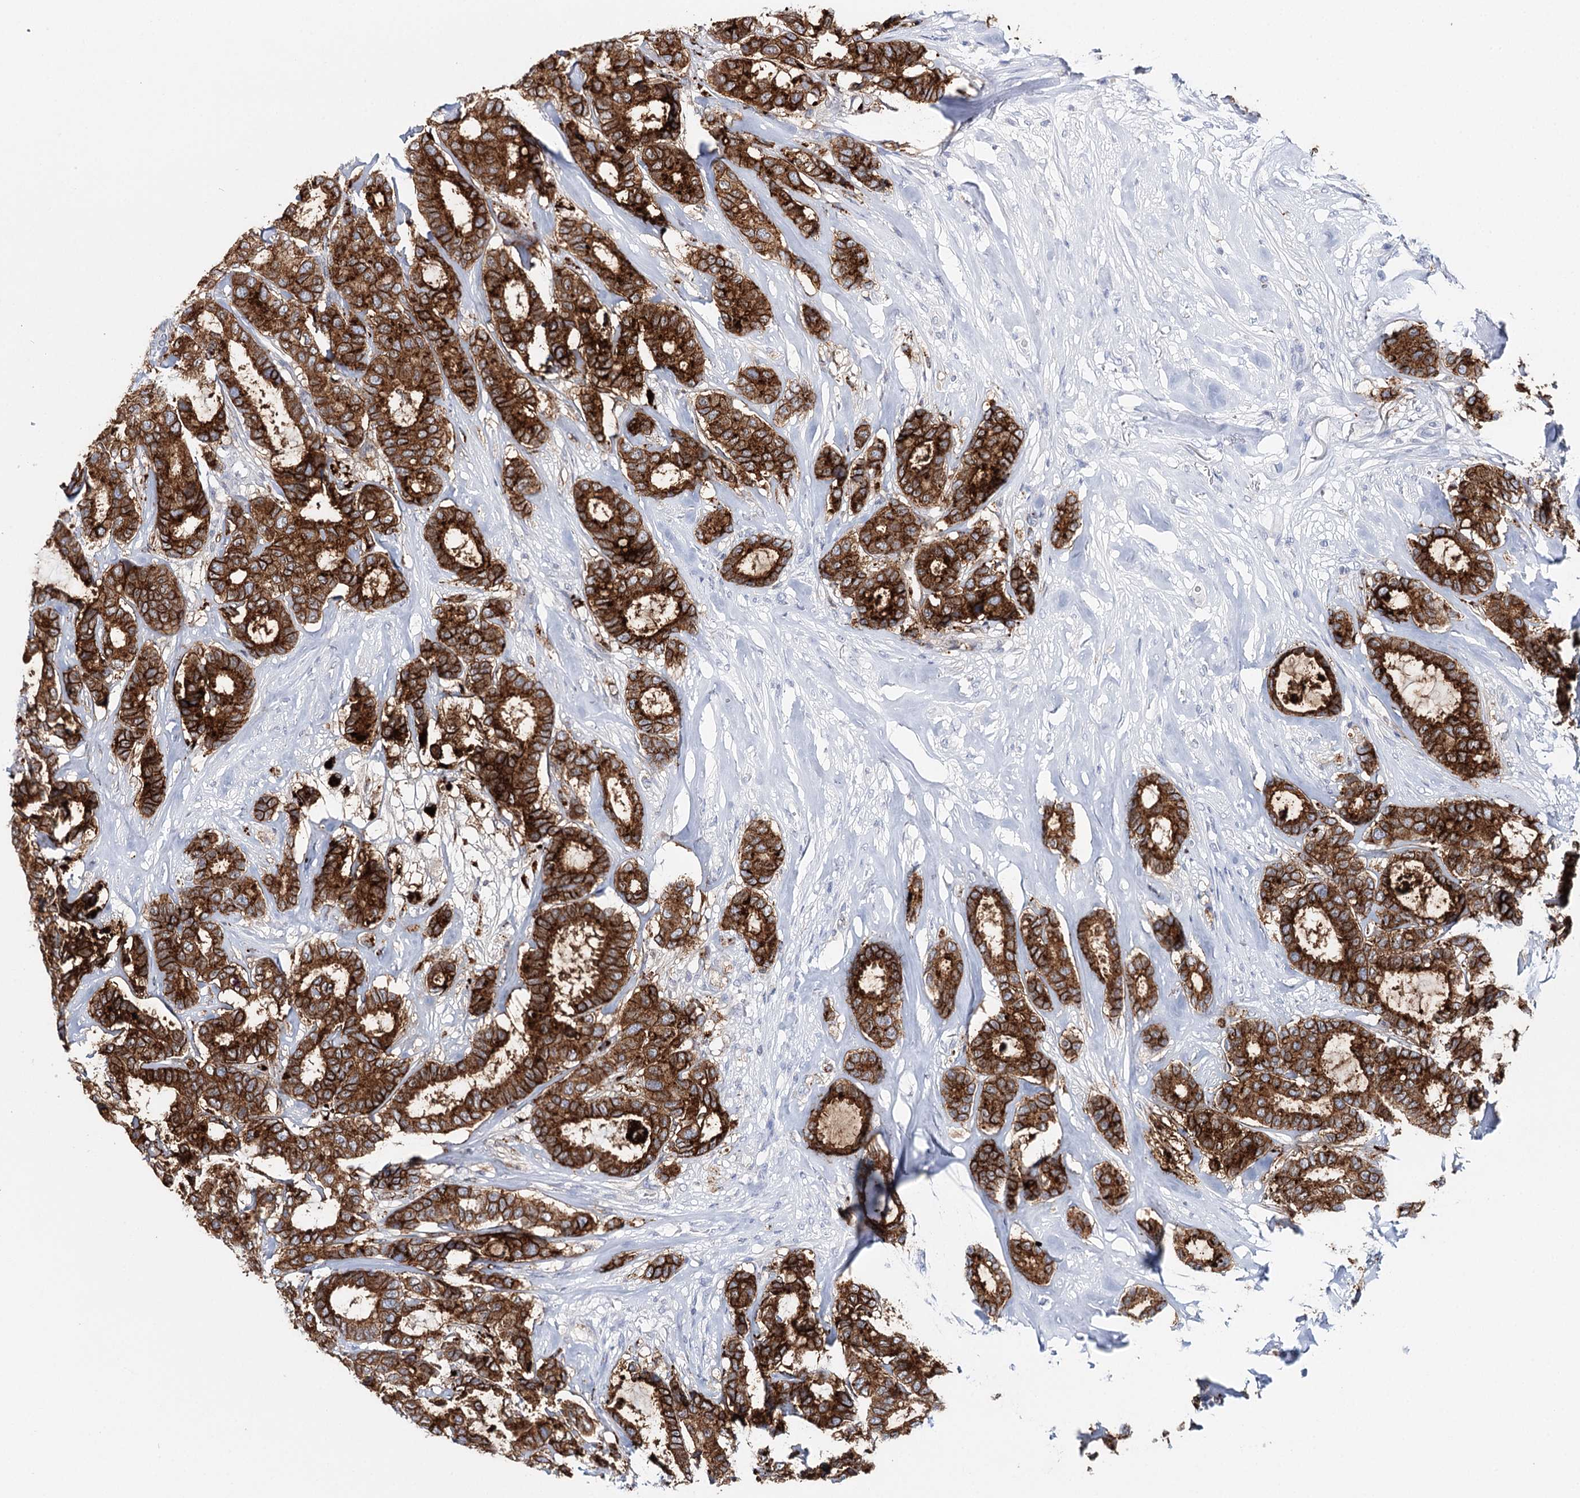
{"staining": {"intensity": "strong", "quantity": ">75%", "location": "cytoplasmic/membranous"}, "tissue": "breast cancer", "cell_type": "Tumor cells", "image_type": "cancer", "snomed": [{"axis": "morphology", "description": "Duct carcinoma"}, {"axis": "topography", "description": "Breast"}], "caption": "Protein analysis of breast cancer tissue shows strong cytoplasmic/membranous staining in about >75% of tumor cells.", "gene": "CEACAM8", "patient": {"sex": "female", "age": 87}}